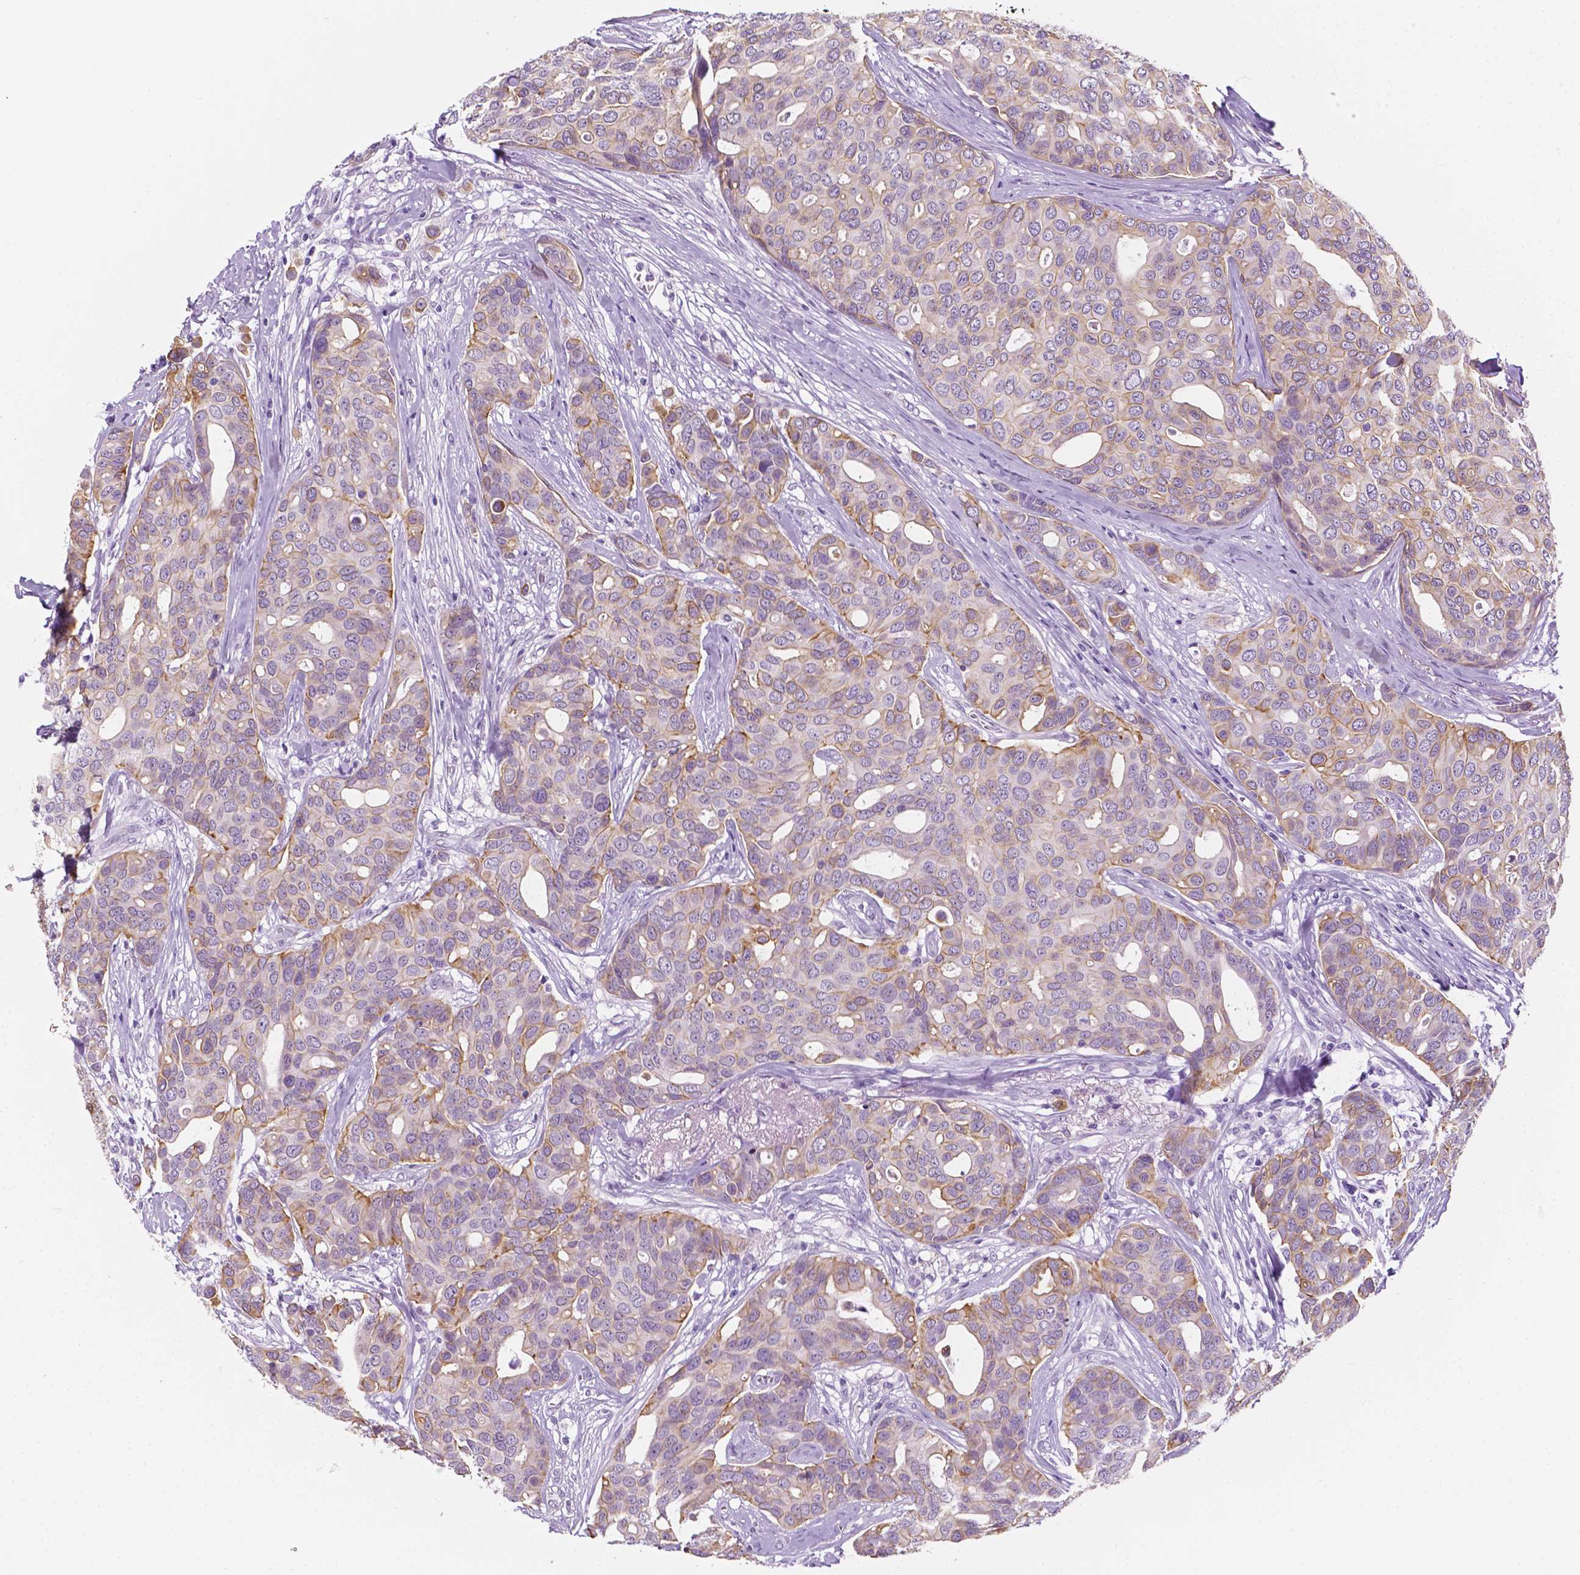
{"staining": {"intensity": "weak", "quantity": "25%-75%", "location": "cytoplasmic/membranous"}, "tissue": "breast cancer", "cell_type": "Tumor cells", "image_type": "cancer", "snomed": [{"axis": "morphology", "description": "Duct carcinoma"}, {"axis": "topography", "description": "Breast"}], "caption": "A brown stain shows weak cytoplasmic/membranous staining of a protein in human breast cancer (invasive ductal carcinoma) tumor cells.", "gene": "PPL", "patient": {"sex": "female", "age": 54}}